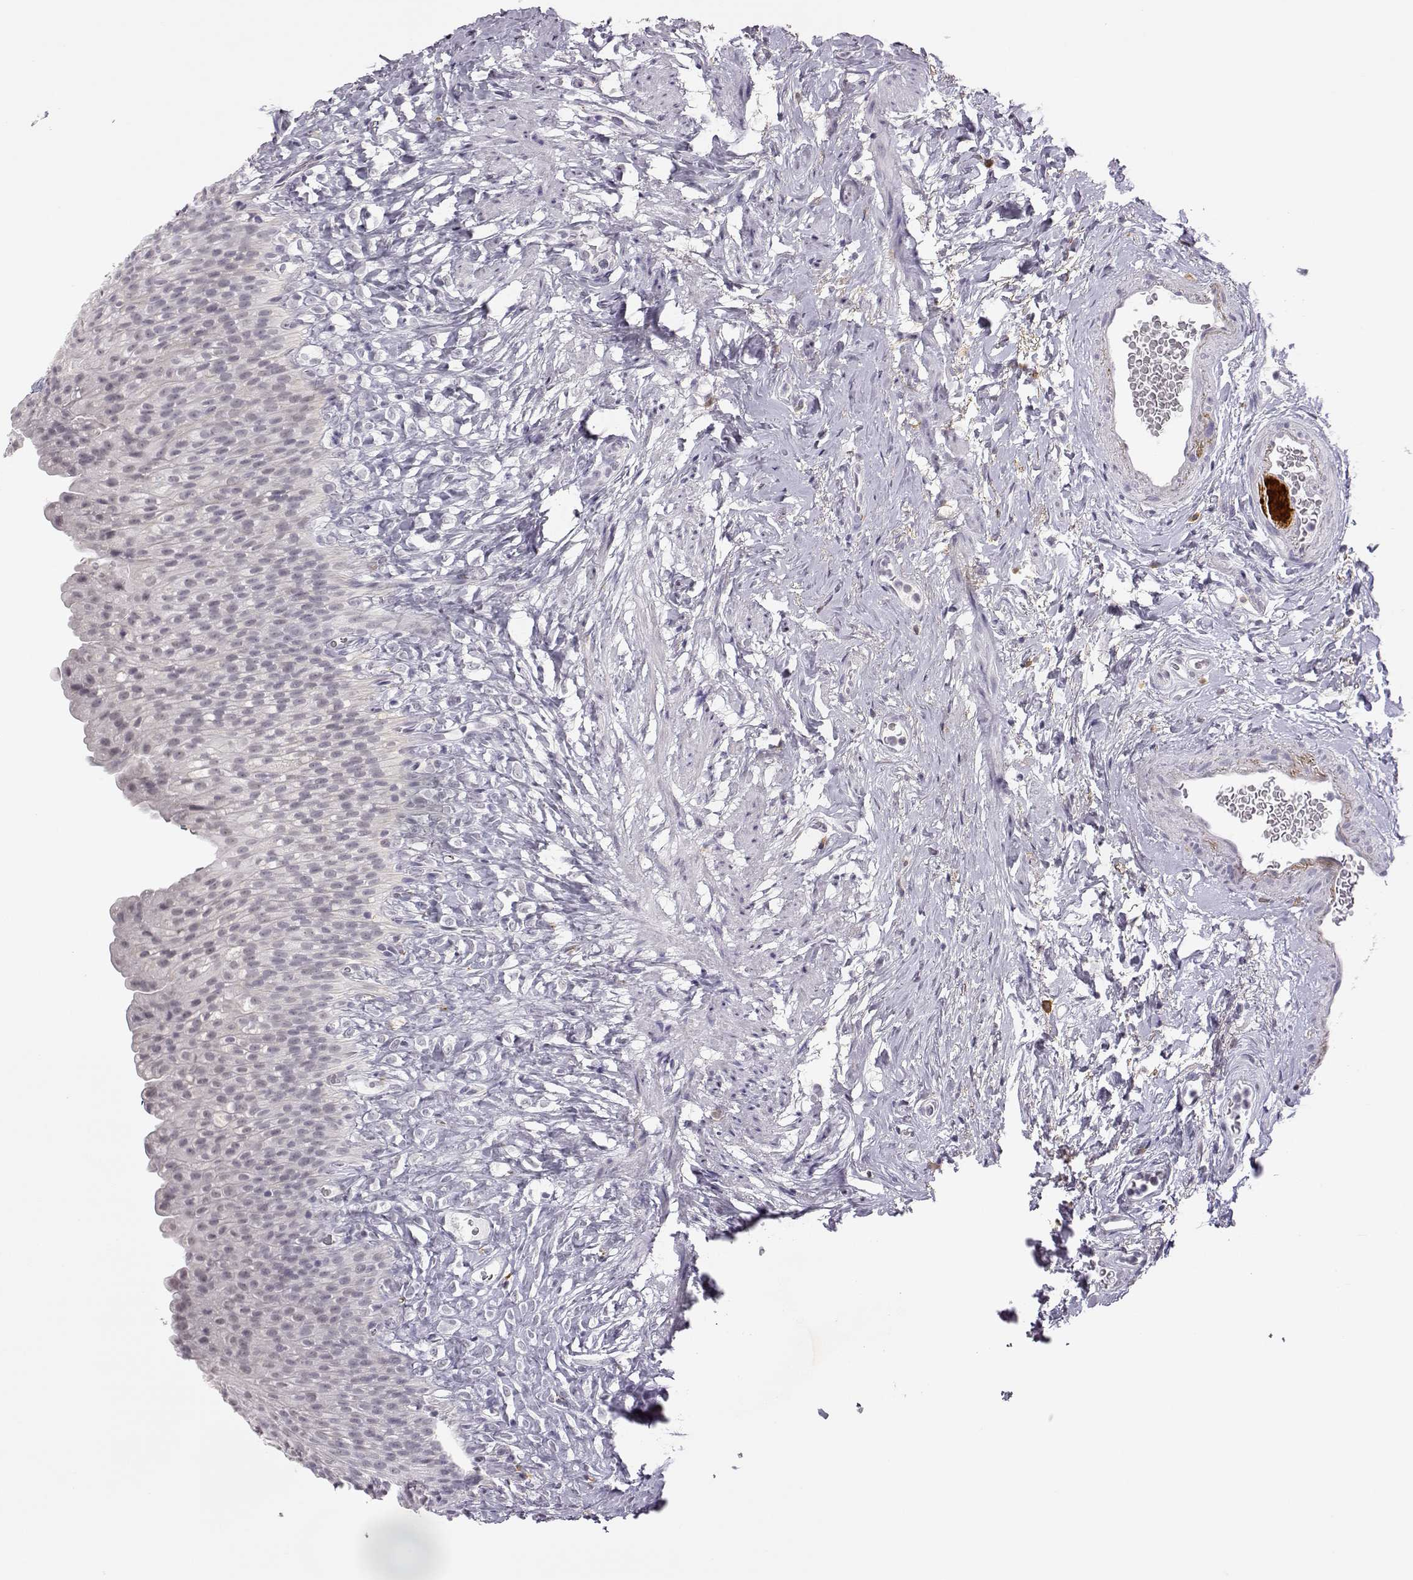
{"staining": {"intensity": "negative", "quantity": "none", "location": "none"}, "tissue": "urinary bladder", "cell_type": "Urothelial cells", "image_type": "normal", "snomed": [{"axis": "morphology", "description": "Normal tissue, NOS"}, {"axis": "topography", "description": "Urinary bladder"}], "caption": "Immunohistochemical staining of normal human urinary bladder displays no significant staining in urothelial cells.", "gene": "VGF", "patient": {"sex": "male", "age": 76}}